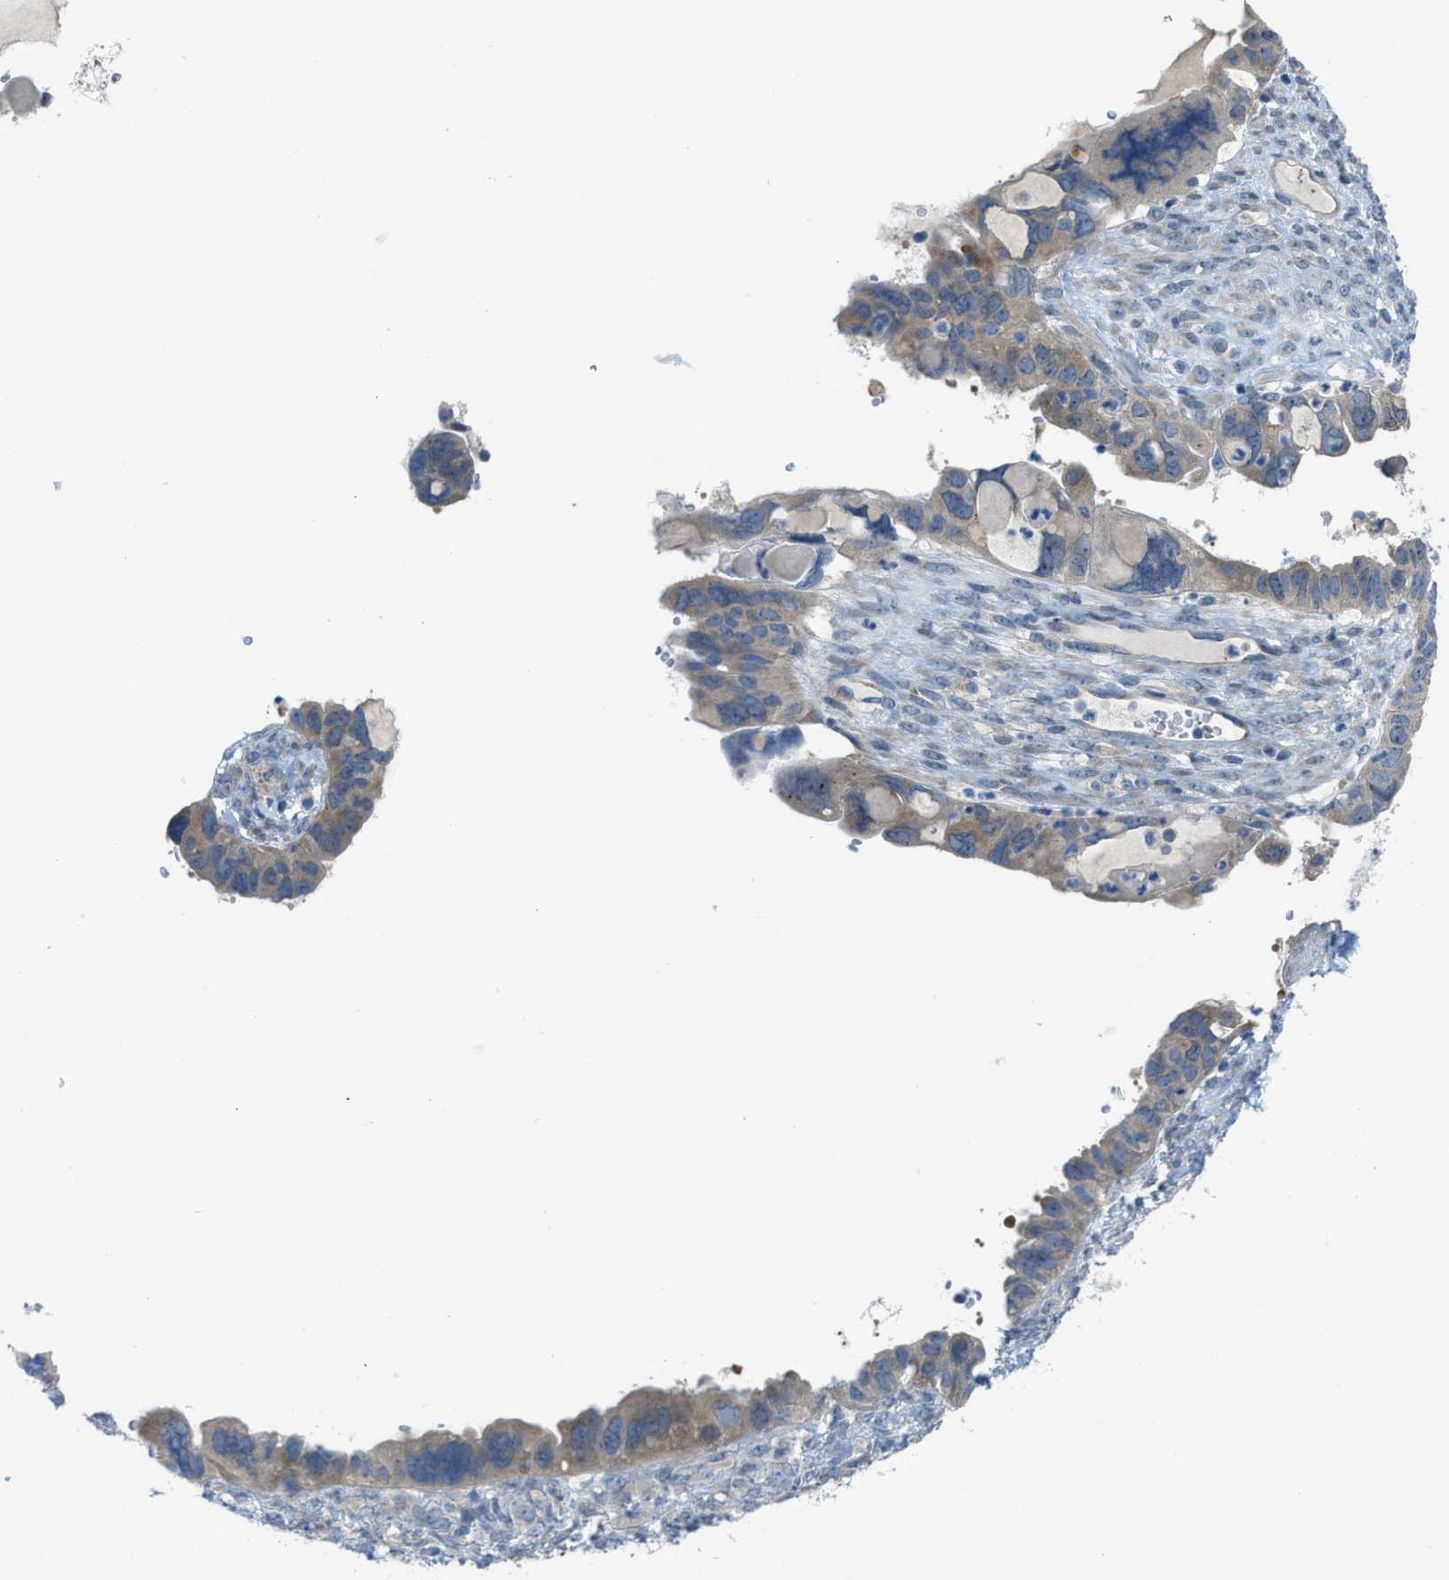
{"staining": {"intensity": "weak", "quantity": "25%-75%", "location": "cytoplasmic/membranous"}, "tissue": "ovarian cancer", "cell_type": "Tumor cells", "image_type": "cancer", "snomed": [{"axis": "morphology", "description": "Cystadenocarcinoma, serous, NOS"}, {"axis": "topography", "description": "Ovary"}], "caption": "Ovarian cancer stained for a protein shows weak cytoplasmic/membranous positivity in tumor cells.", "gene": "KLHDC10", "patient": {"sex": "female", "age": 79}}